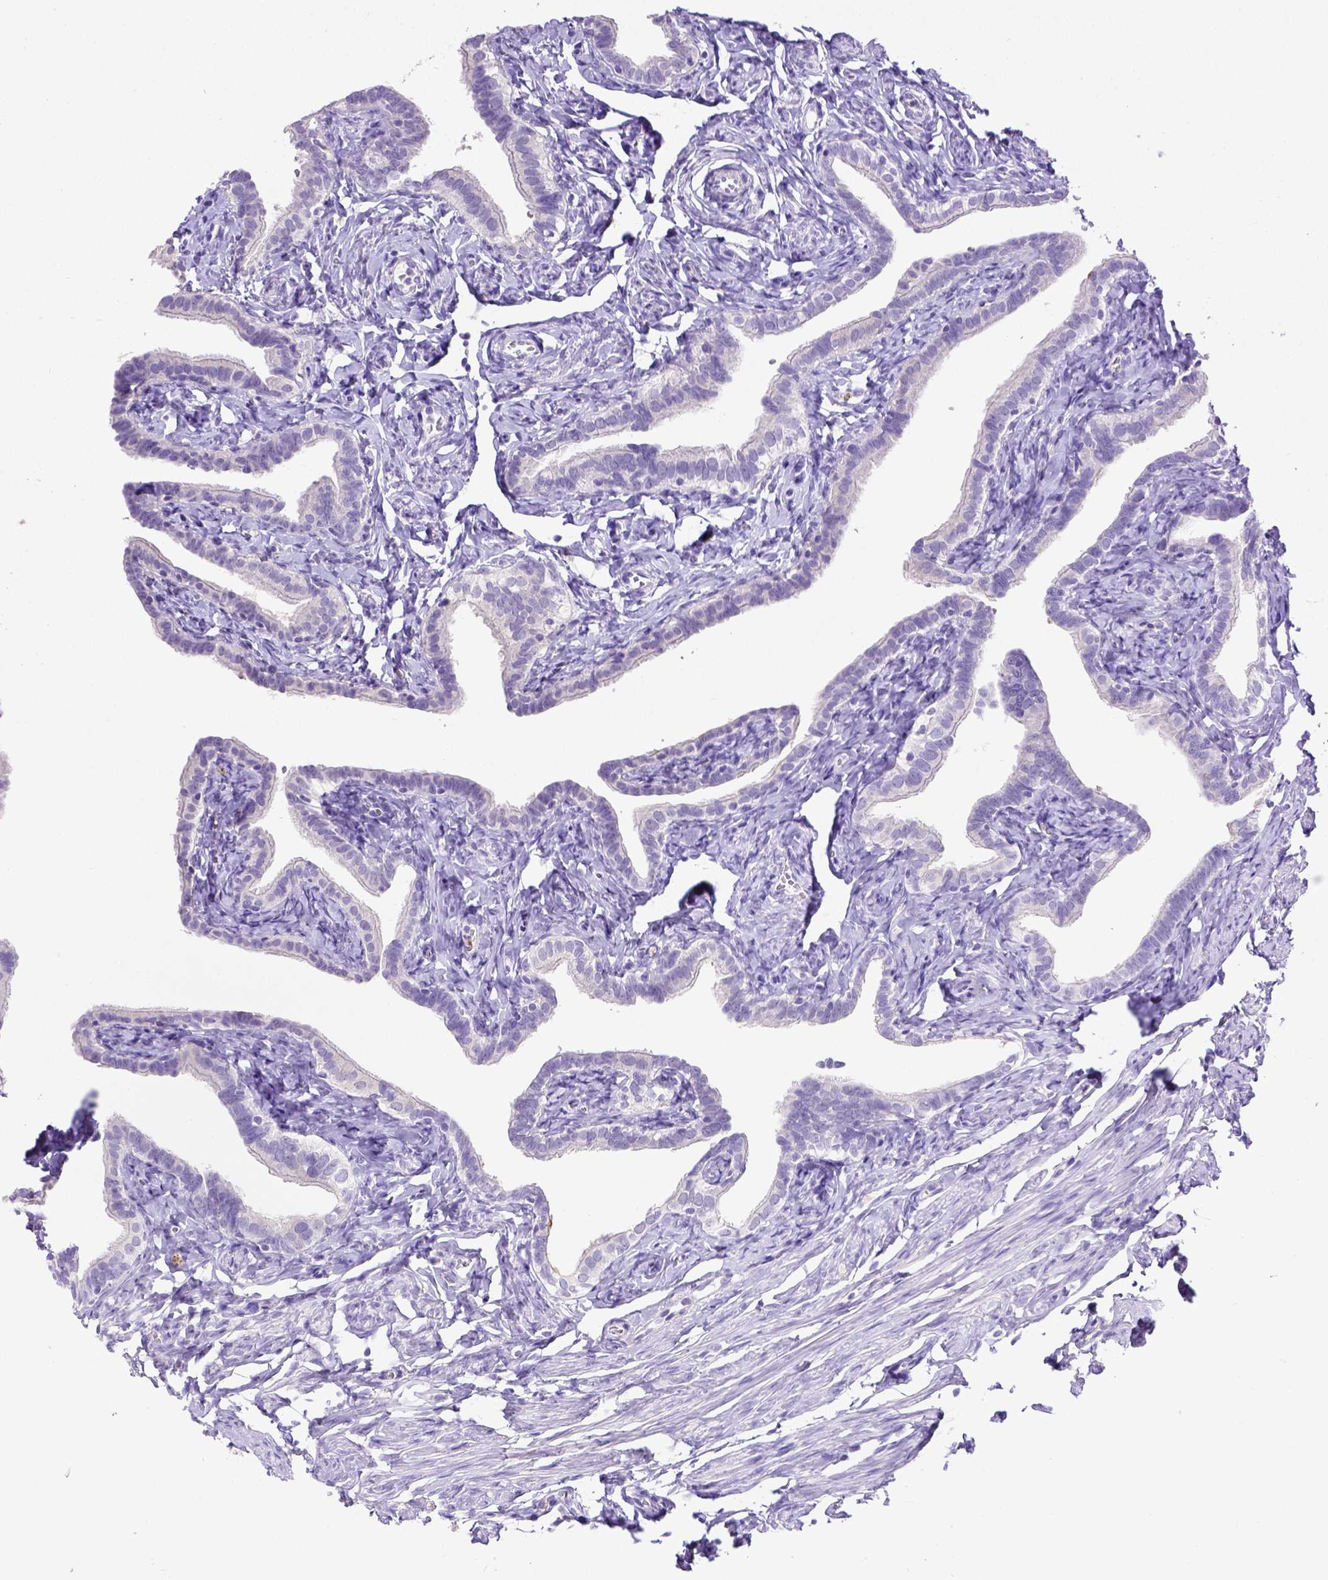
{"staining": {"intensity": "negative", "quantity": "none", "location": "none"}, "tissue": "fallopian tube", "cell_type": "Glandular cells", "image_type": "normal", "snomed": [{"axis": "morphology", "description": "Normal tissue, NOS"}, {"axis": "topography", "description": "Fallopian tube"}], "caption": "Immunohistochemical staining of benign human fallopian tube reveals no significant expression in glandular cells.", "gene": "B3GAT1", "patient": {"sex": "female", "age": 41}}